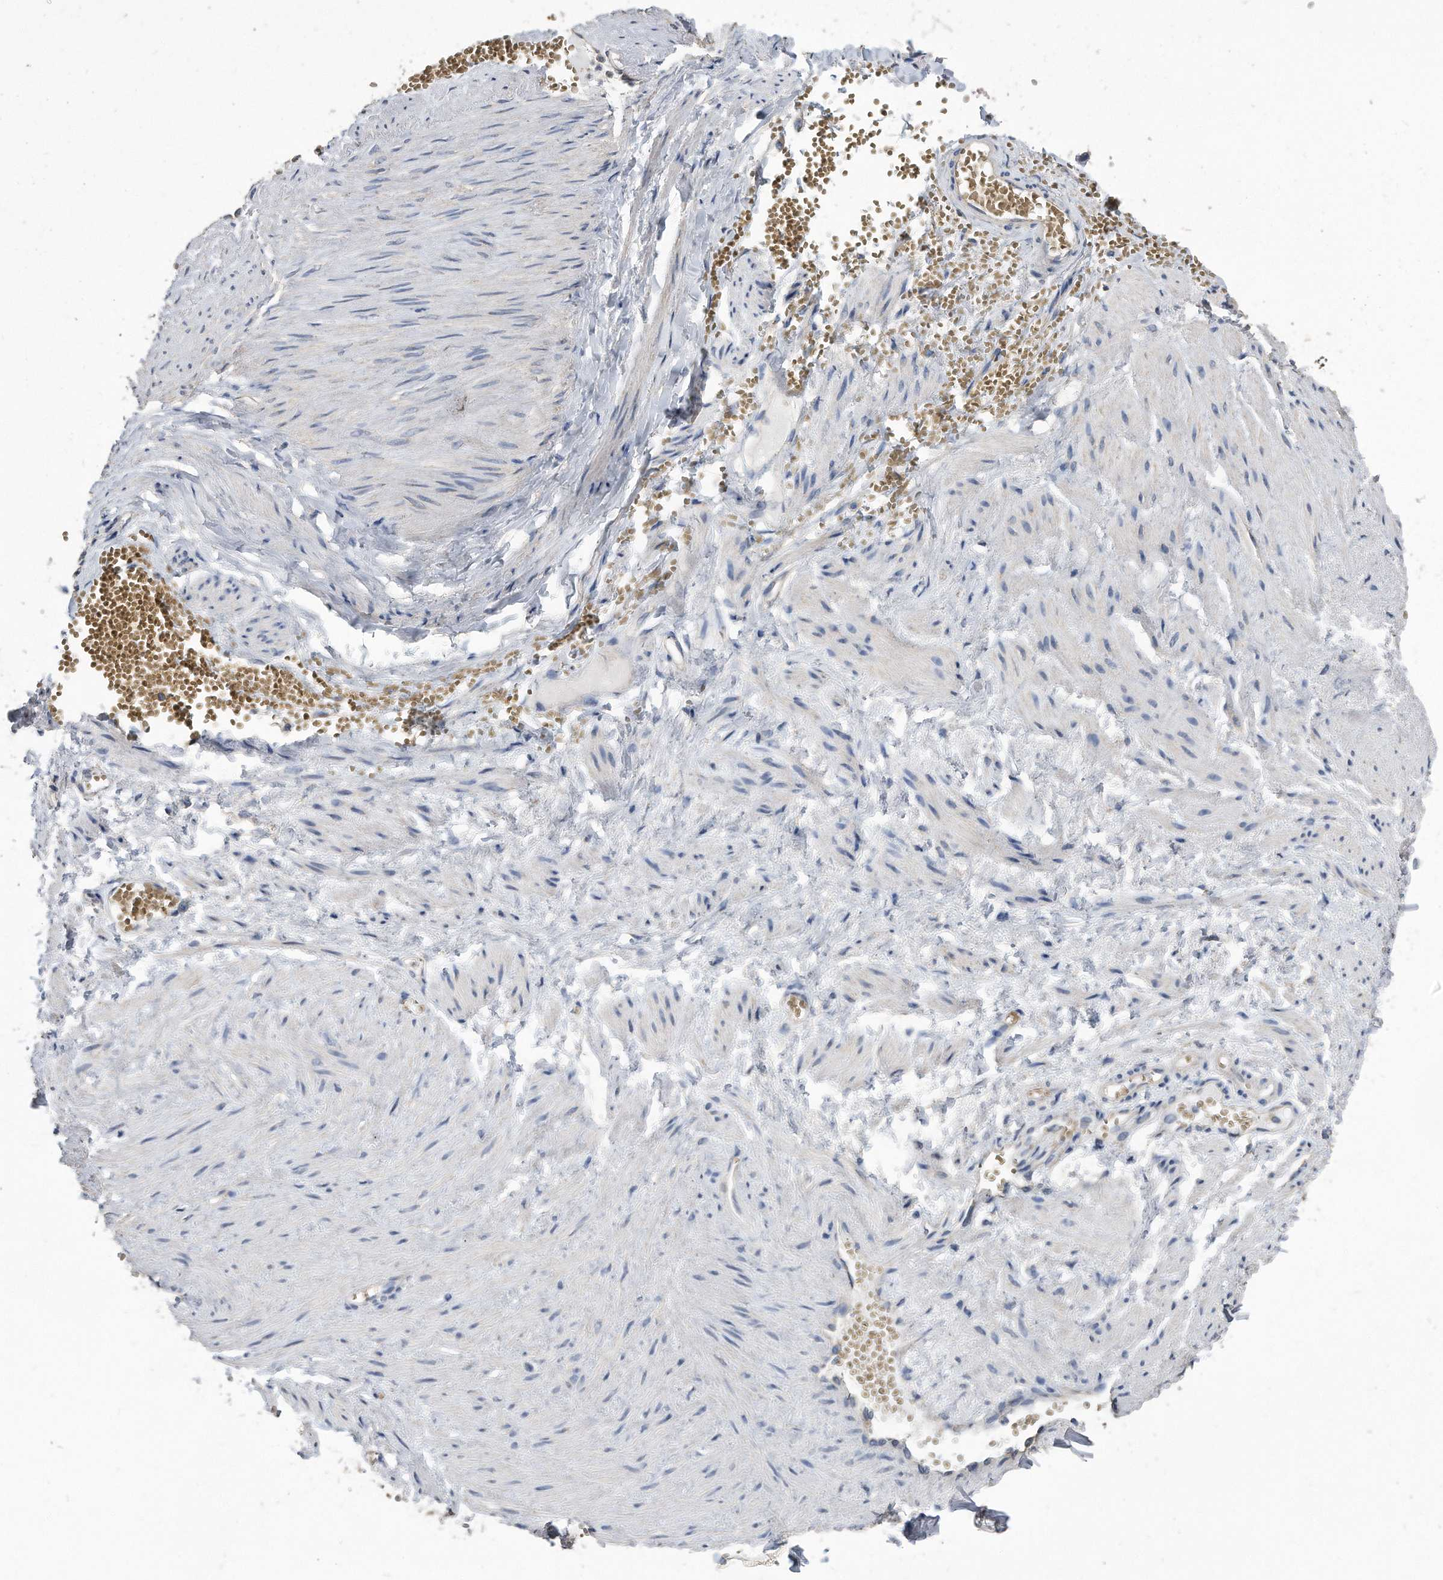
{"staining": {"intensity": "weak", "quantity": ">75%", "location": "cytoplasmic/membranous"}, "tissue": "adipose tissue", "cell_type": "Adipocytes", "image_type": "normal", "snomed": [{"axis": "morphology", "description": "Normal tissue, NOS"}, {"axis": "topography", "description": "Smooth muscle"}, {"axis": "topography", "description": "Peripheral nerve tissue"}], "caption": "Immunohistochemical staining of normal human adipose tissue displays weak cytoplasmic/membranous protein expression in approximately >75% of adipocytes.", "gene": "CDCP1", "patient": {"sex": "female", "age": 39}}